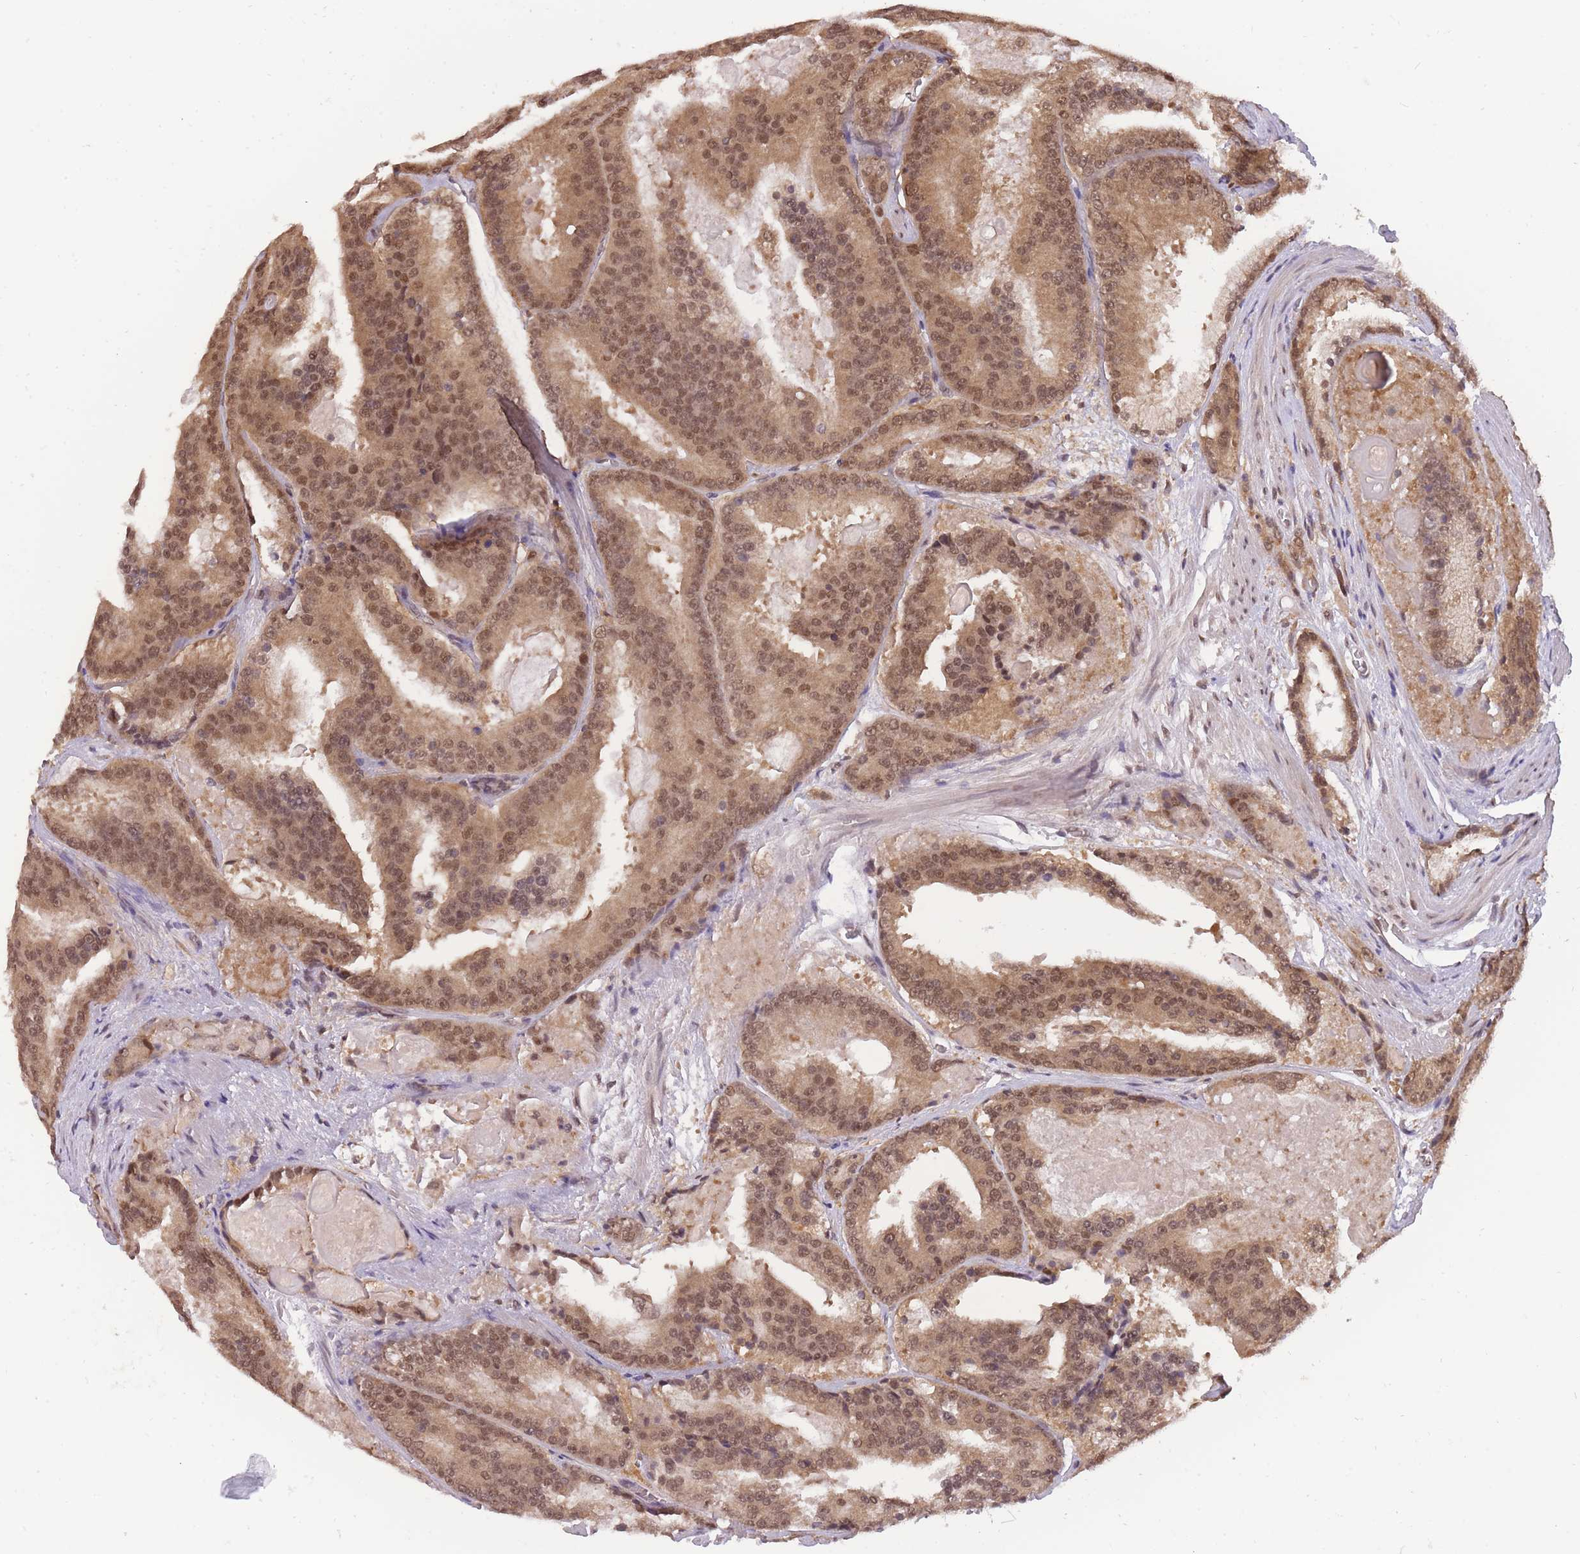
{"staining": {"intensity": "moderate", "quantity": ">75%", "location": "cytoplasmic/membranous,nuclear"}, "tissue": "prostate cancer", "cell_type": "Tumor cells", "image_type": "cancer", "snomed": [{"axis": "morphology", "description": "Adenocarcinoma, High grade"}, {"axis": "topography", "description": "Prostate"}], "caption": "Brown immunohistochemical staining in human prostate cancer (adenocarcinoma (high-grade)) displays moderate cytoplasmic/membranous and nuclear staining in approximately >75% of tumor cells.", "gene": "CDIP1", "patient": {"sex": "male", "age": 61}}